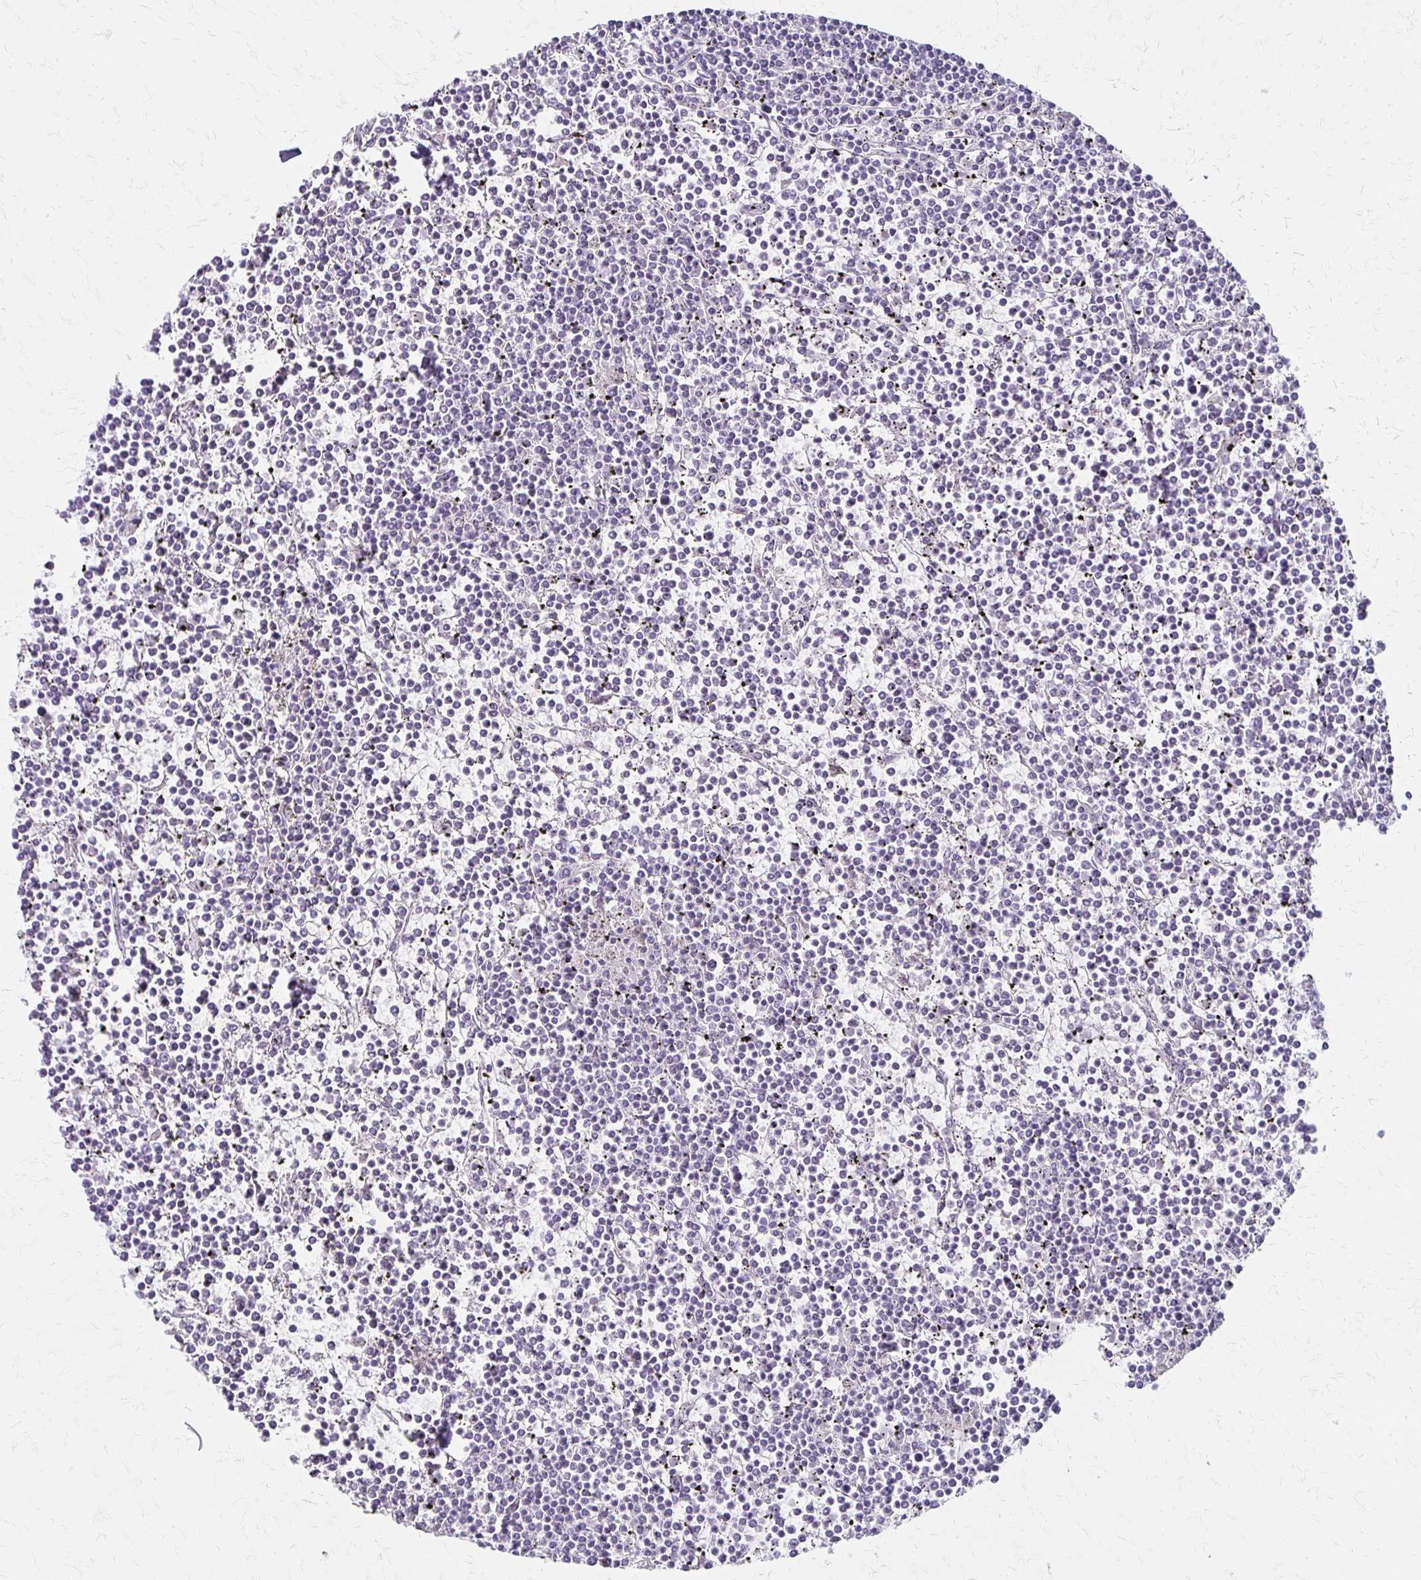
{"staining": {"intensity": "negative", "quantity": "none", "location": "none"}, "tissue": "lymphoma", "cell_type": "Tumor cells", "image_type": "cancer", "snomed": [{"axis": "morphology", "description": "Malignant lymphoma, non-Hodgkin's type, Low grade"}, {"axis": "topography", "description": "Spleen"}], "caption": "This photomicrograph is of low-grade malignant lymphoma, non-Hodgkin's type stained with IHC to label a protein in brown with the nuclei are counter-stained blue. There is no positivity in tumor cells.", "gene": "IVL", "patient": {"sex": "female", "age": 19}}